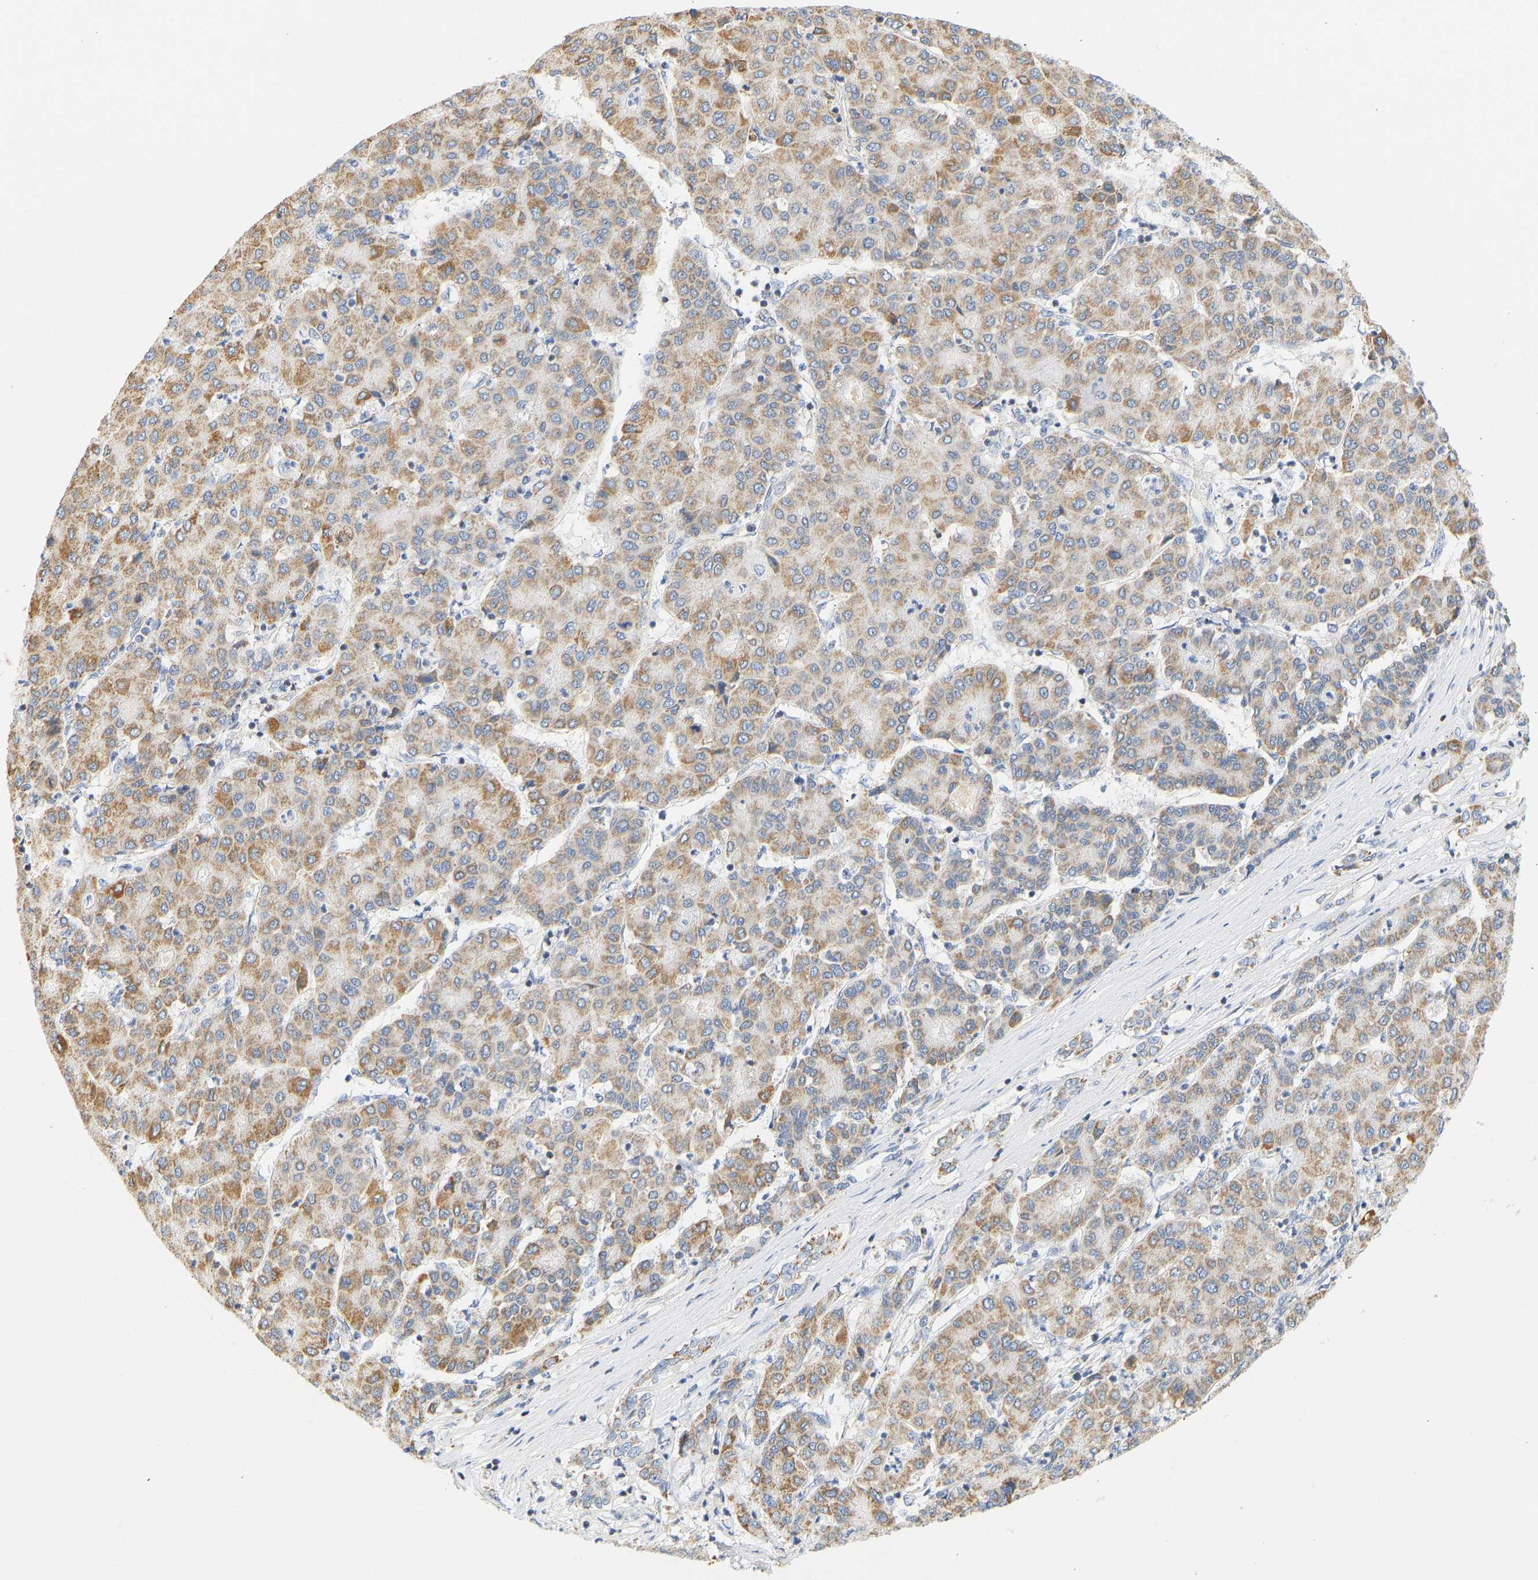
{"staining": {"intensity": "moderate", "quantity": "25%-75%", "location": "cytoplasmic/membranous"}, "tissue": "liver cancer", "cell_type": "Tumor cells", "image_type": "cancer", "snomed": [{"axis": "morphology", "description": "Carcinoma, Hepatocellular, NOS"}, {"axis": "topography", "description": "Liver"}], "caption": "High-power microscopy captured an IHC micrograph of liver hepatocellular carcinoma, revealing moderate cytoplasmic/membranous positivity in about 25%-75% of tumor cells. (DAB = brown stain, brightfield microscopy at high magnification).", "gene": "GRPEL2", "patient": {"sex": "male", "age": 65}}